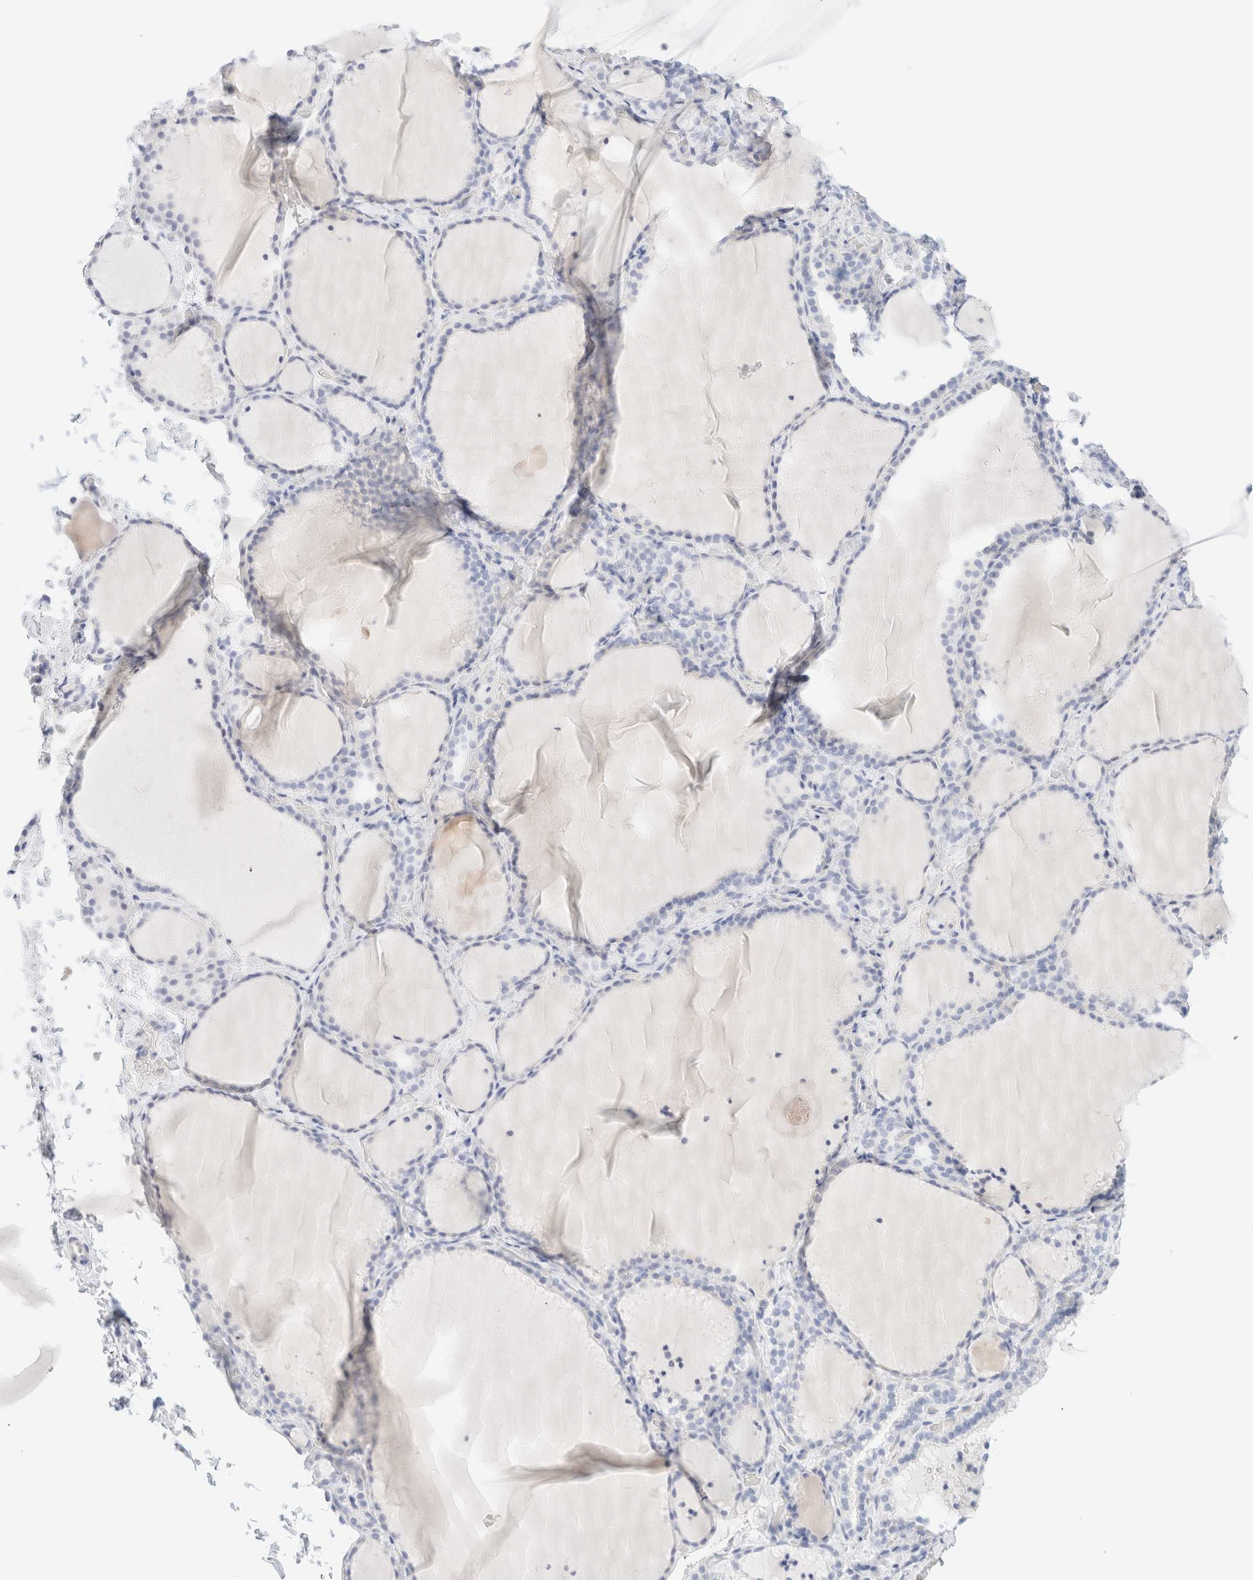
{"staining": {"intensity": "negative", "quantity": "none", "location": "none"}, "tissue": "thyroid gland", "cell_type": "Glandular cells", "image_type": "normal", "snomed": [{"axis": "morphology", "description": "Normal tissue, NOS"}, {"axis": "topography", "description": "Thyroid gland"}], "caption": "This is a image of IHC staining of benign thyroid gland, which shows no staining in glandular cells. (DAB immunohistochemistry visualized using brightfield microscopy, high magnification).", "gene": "DPYS", "patient": {"sex": "female", "age": 22}}